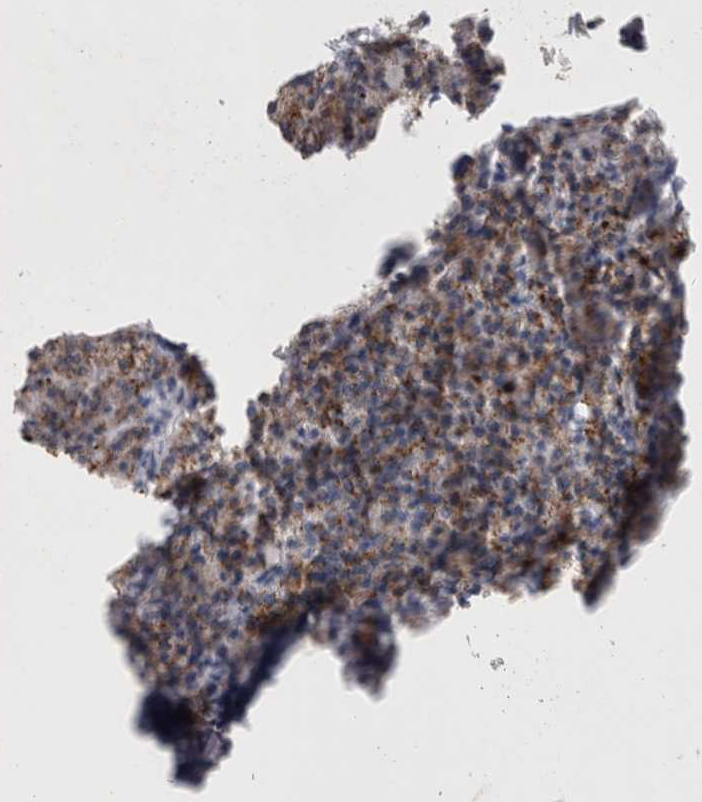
{"staining": {"intensity": "moderate", "quantity": "<25%", "location": "cytoplasmic/membranous"}, "tissue": "parathyroid gland", "cell_type": "Glandular cells", "image_type": "normal", "snomed": [{"axis": "morphology", "description": "Normal tissue, NOS"}, {"axis": "morphology", "description": "Adenoma, NOS"}, {"axis": "topography", "description": "Parathyroid gland"}], "caption": "Parathyroid gland stained for a protein (brown) displays moderate cytoplasmic/membranous positive staining in about <25% of glandular cells.", "gene": "GAA", "patient": {"sex": "female", "age": 57}}